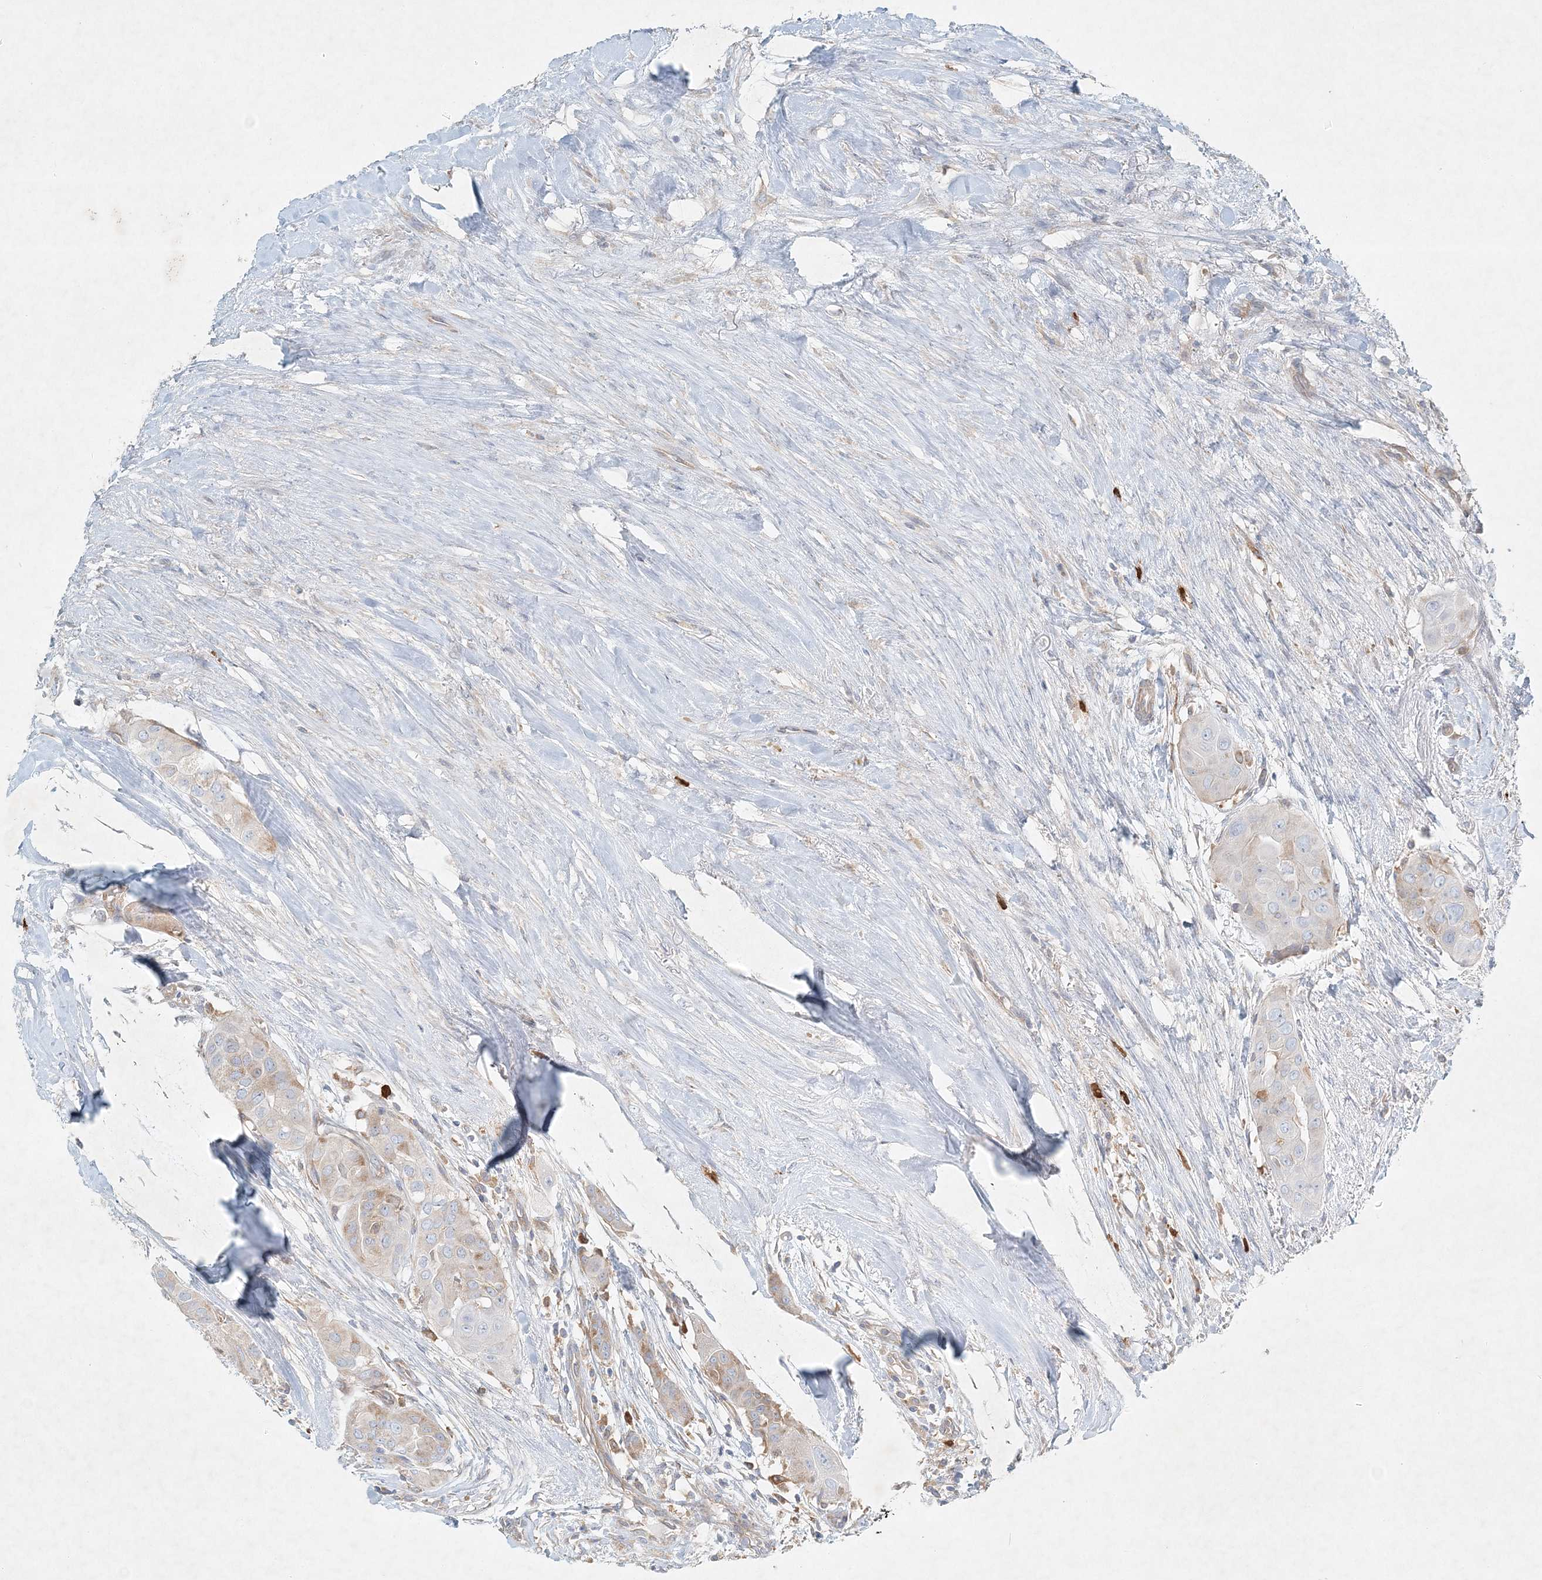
{"staining": {"intensity": "weak", "quantity": "<25%", "location": "cytoplasmic/membranous"}, "tissue": "thyroid cancer", "cell_type": "Tumor cells", "image_type": "cancer", "snomed": [{"axis": "morphology", "description": "Papillary adenocarcinoma, NOS"}, {"axis": "topography", "description": "Thyroid gland"}], "caption": "Immunohistochemical staining of papillary adenocarcinoma (thyroid) reveals no significant staining in tumor cells.", "gene": "STK11IP", "patient": {"sex": "female", "age": 59}}